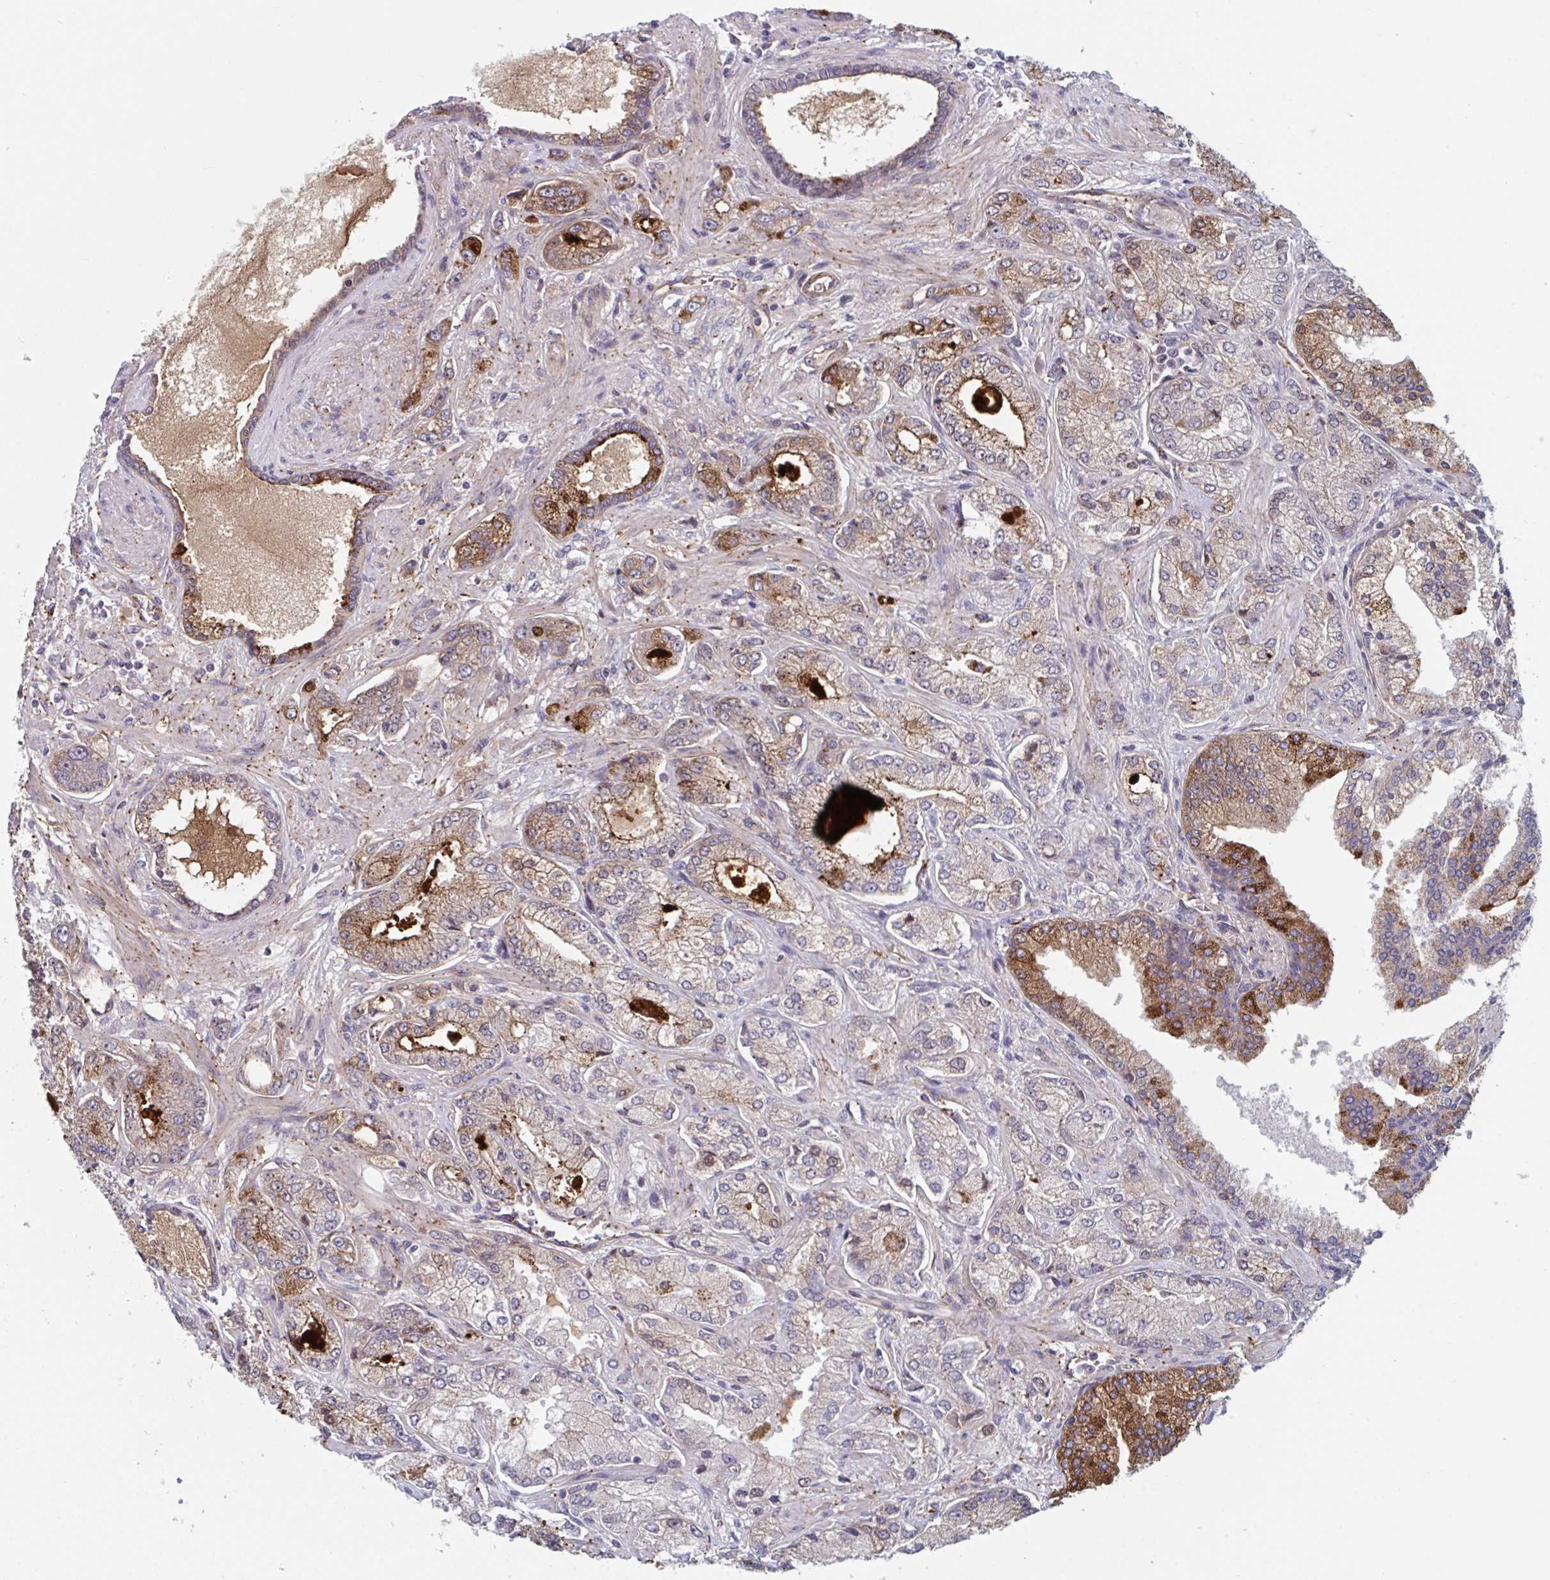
{"staining": {"intensity": "moderate", "quantity": "25%-75%", "location": "cytoplasmic/membranous"}, "tissue": "prostate cancer", "cell_type": "Tumor cells", "image_type": "cancer", "snomed": [{"axis": "morphology", "description": "Normal tissue, NOS"}, {"axis": "morphology", "description": "Adenocarcinoma, High grade"}, {"axis": "topography", "description": "Prostate"}, {"axis": "topography", "description": "Peripheral nerve tissue"}], "caption": "This is an image of immunohistochemistry (IHC) staining of prostate cancer (high-grade adenocarcinoma), which shows moderate staining in the cytoplasmic/membranous of tumor cells.", "gene": "TNFSF10", "patient": {"sex": "male", "age": 68}}